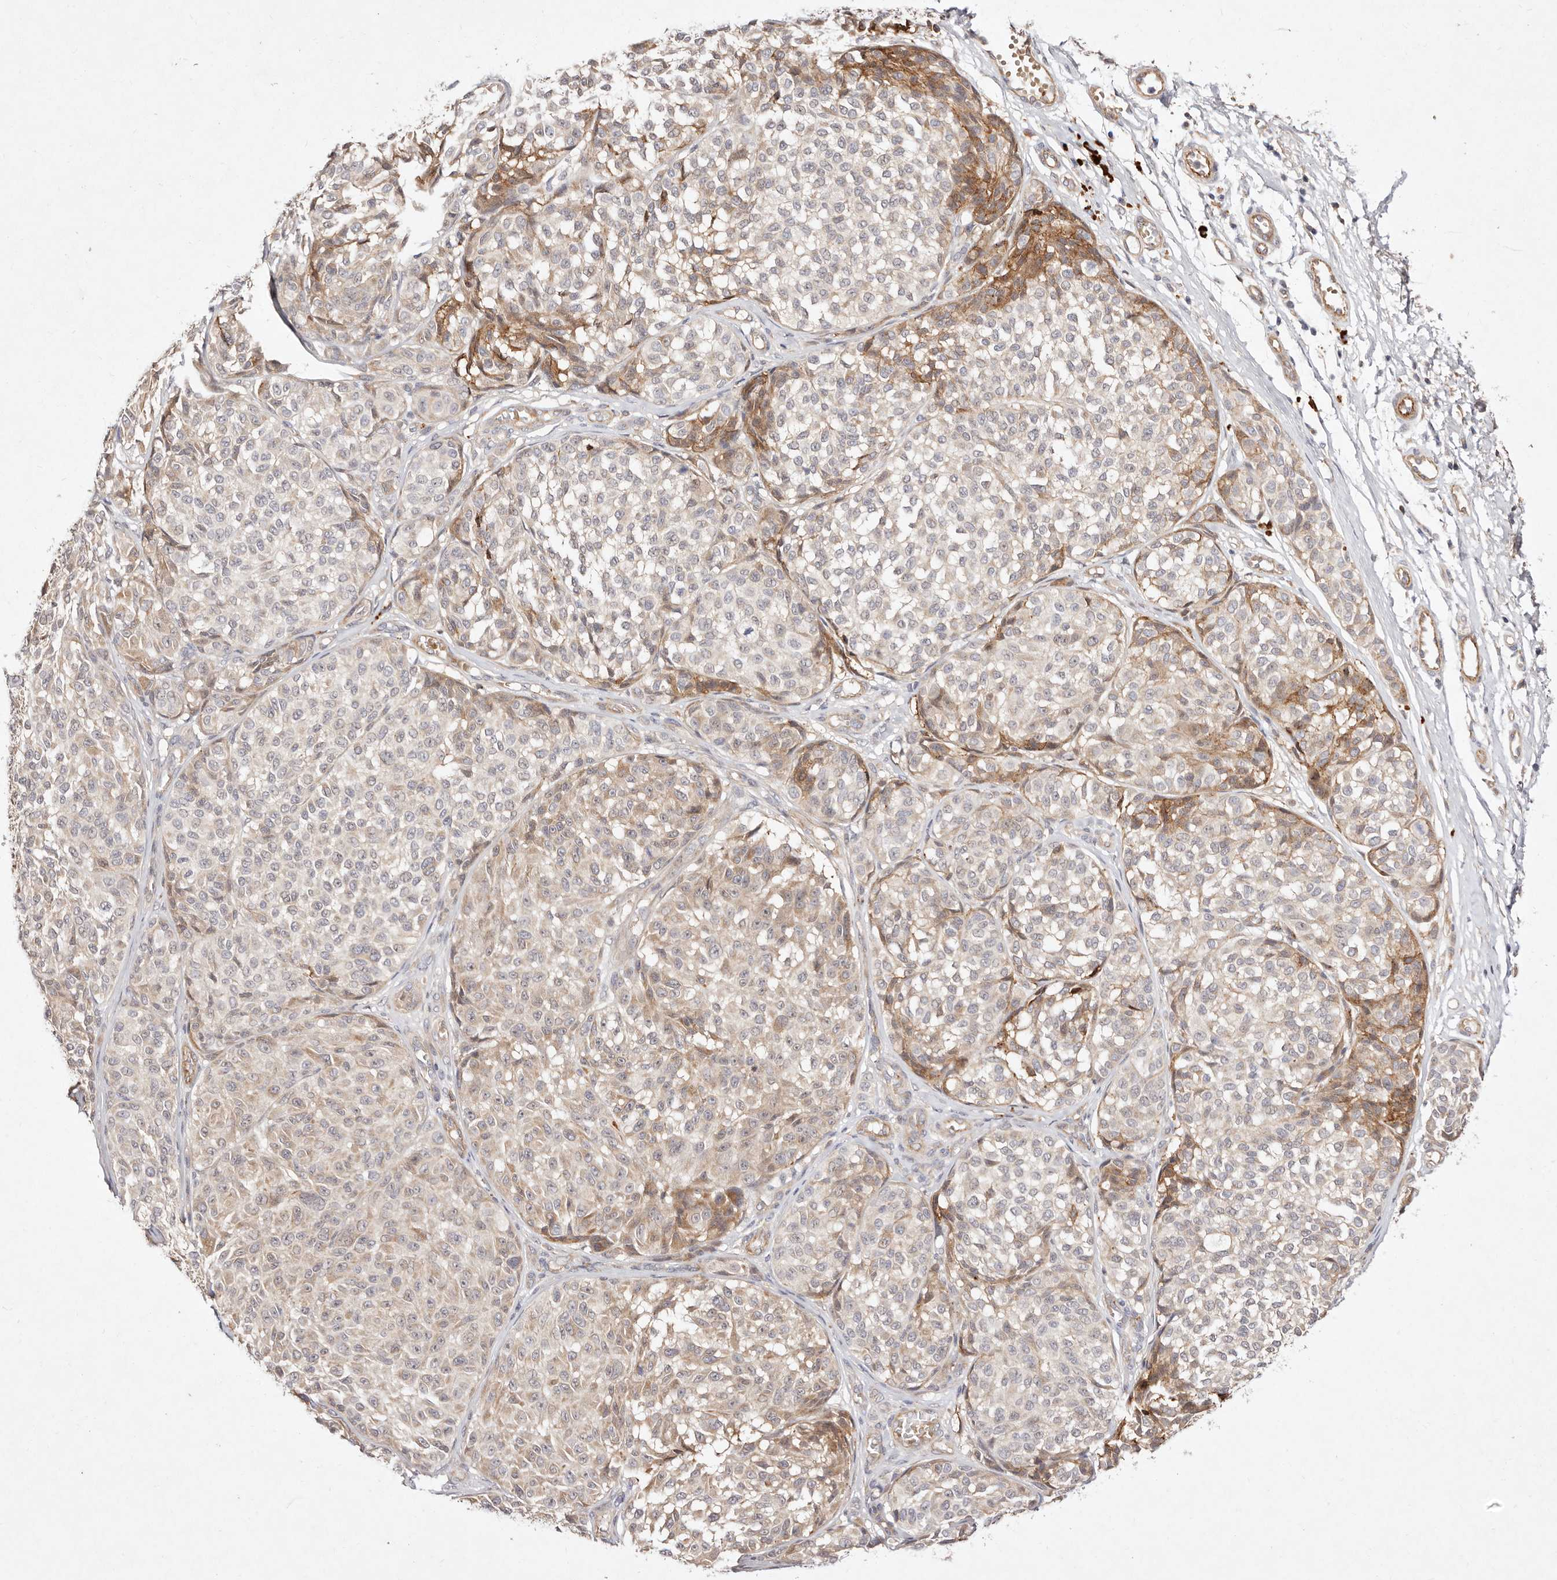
{"staining": {"intensity": "moderate", "quantity": "<25%", "location": "cytoplasmic/membranous"}, "tissue": "melanoma", "cell_type": "Tumor cells", "image_type": "cancer", "snomed": [{"axis": "morphology", "description": "Malignant melanoma, NOS"}, {"axis": "topography", "description": "Skin"}], "caption": "Brown immunohistochemical staining in malignant melanoma reveals moderate cytoplasmic/membranous staining in about <25% of tumor cells. Nuclei are stained in blue.", "gene": "MTMR11", "patient": {"sex": "male", "age": 83}}